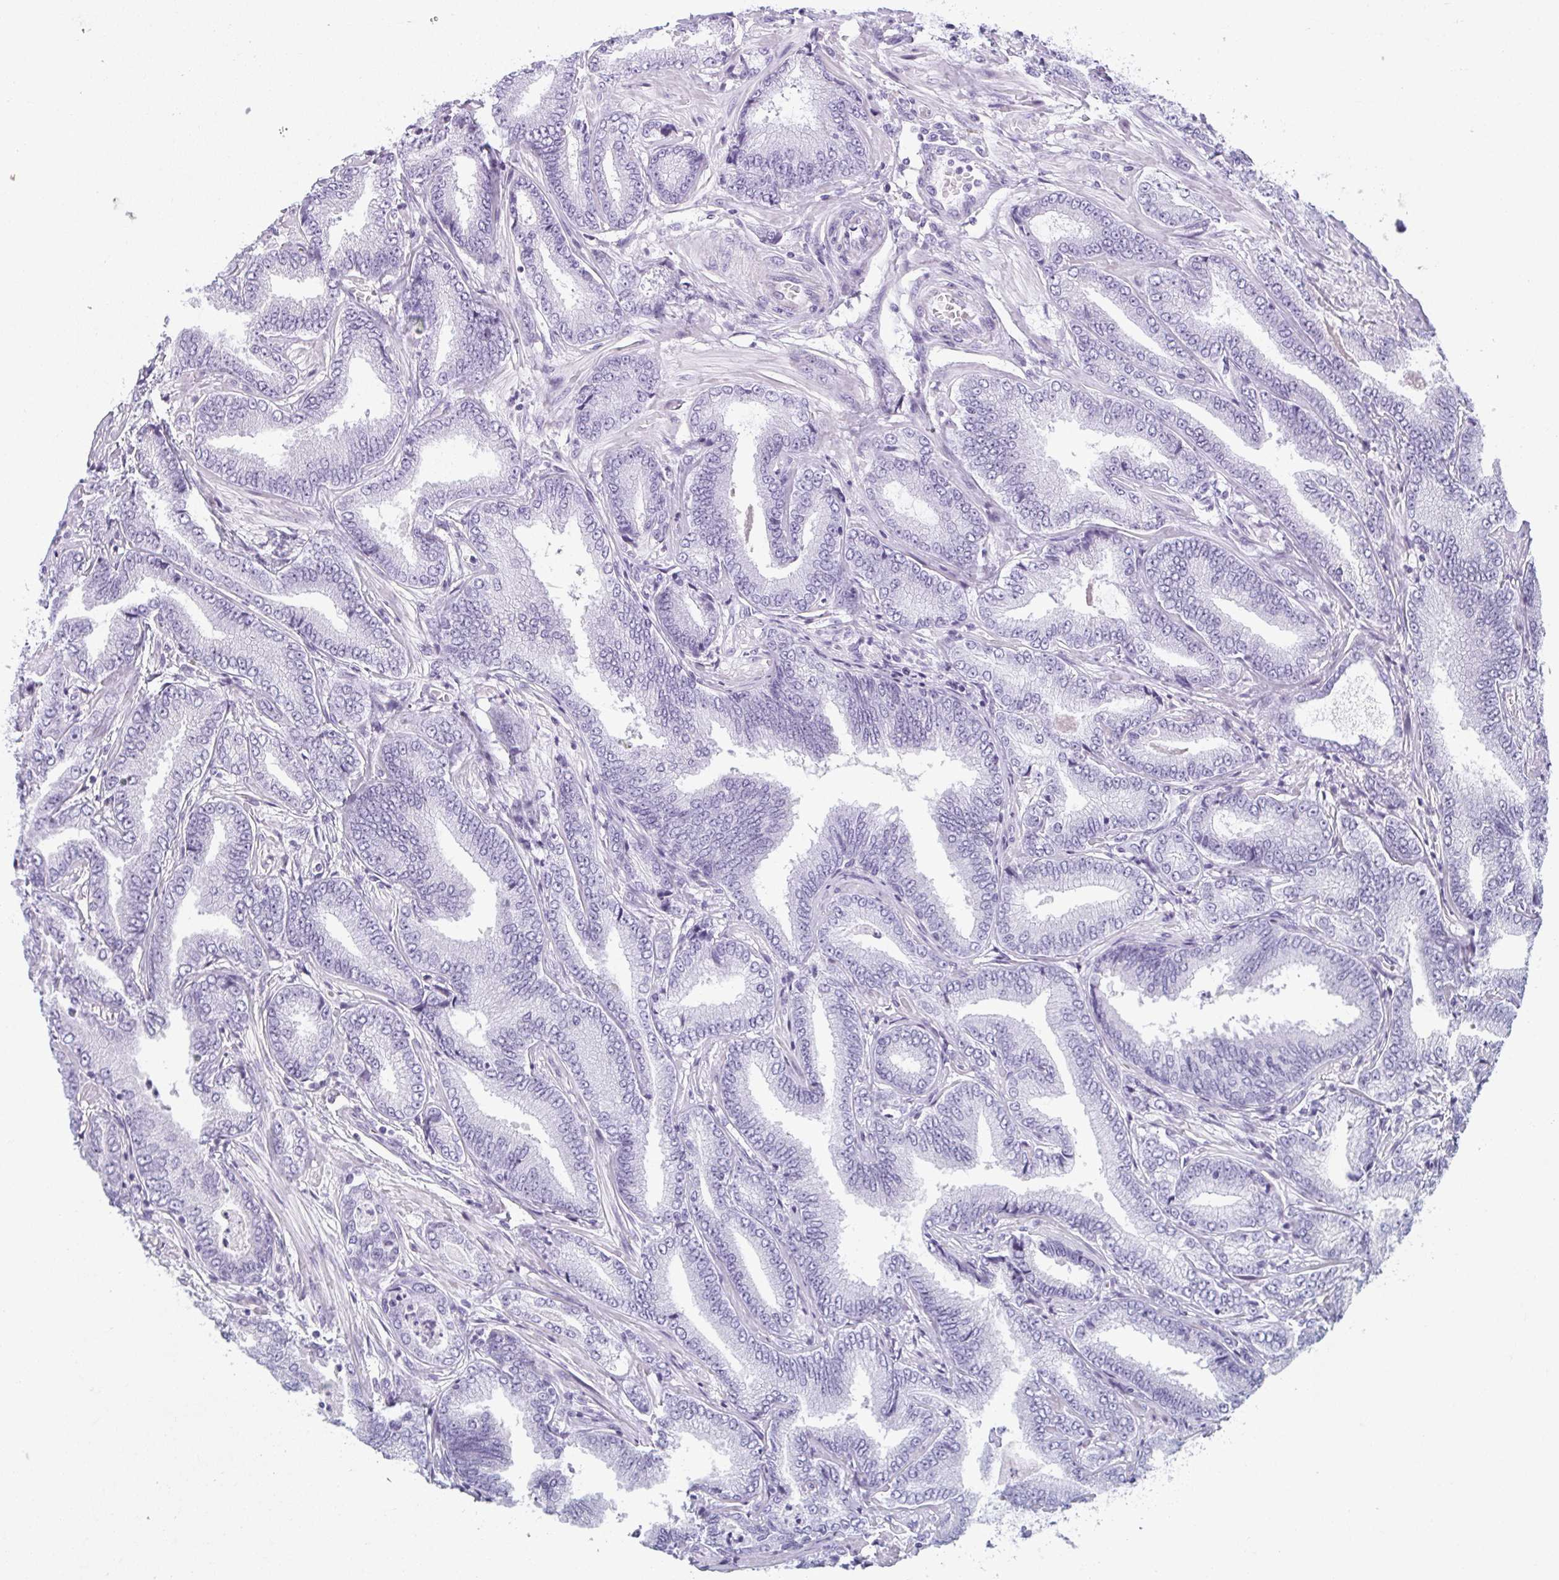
{"staining": {"intensity": "negative", "quantity": "none", "location": "none"}, "tissue": "prostate cancer", "cell_type": "Tumor cells", "image_type": "cancer", "snomed": [{"axis": "morphology", "description": "Adenocarcinoma, Low grade"}, {"axis": "topography", "description": "Prostate"}], "caption": "An immunohistochemistry micrograph of adenocarcinoma (low-grade) (prostate) is shown. There is no staining in tumor cells of adenocarcinoma (low-grade) (prostate).", "gene": "MOBP", "patient": {"sex": "male", "age": 55}}